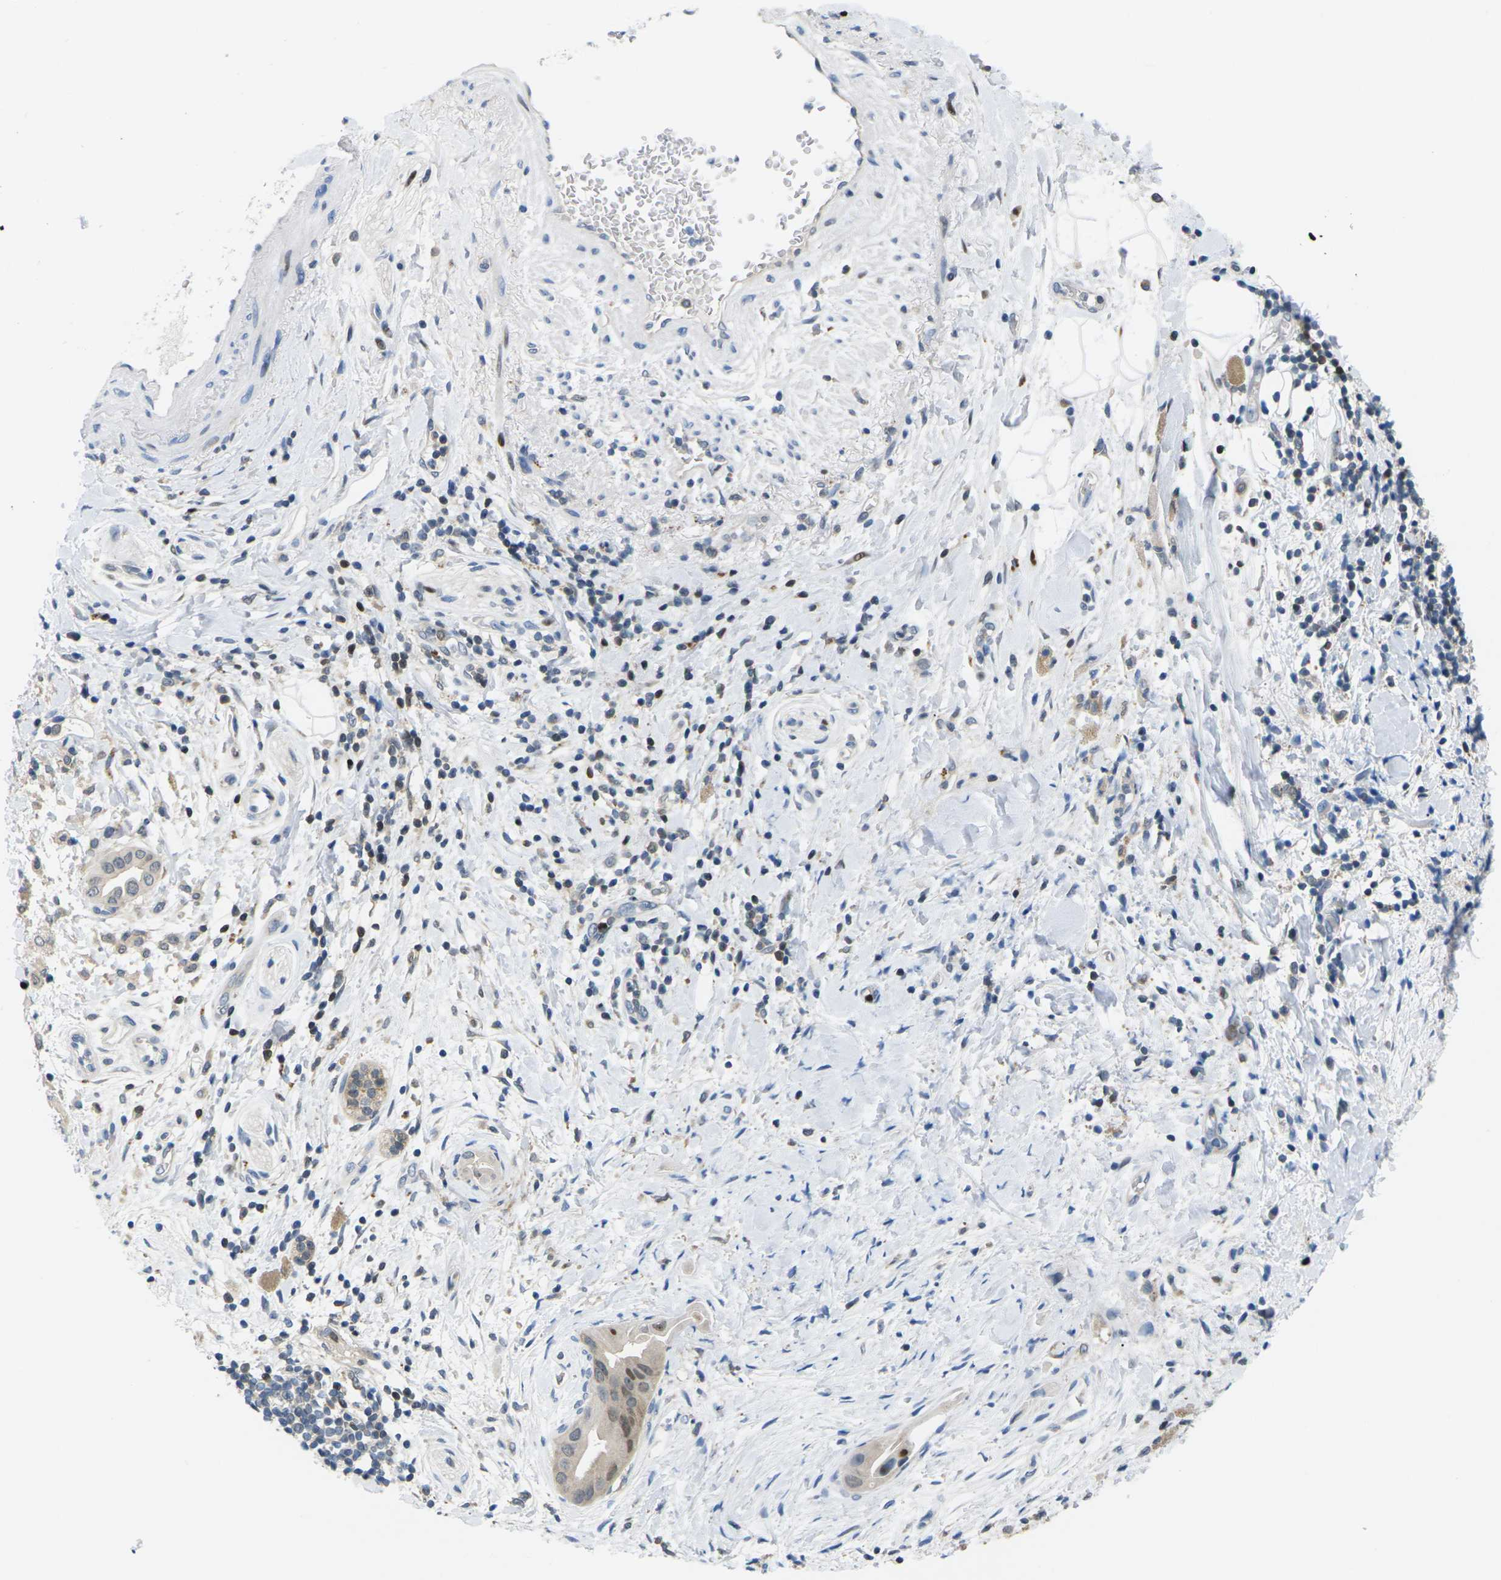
{"staining": {"intensity": "strong", "quantity": "25%-75%", "location": "cytoplasmic/membranous,nuclear"}, "tissue": "pancreatic cancer", "cell_type": "Tumor cells", "image_type": "cancer", "snomed": [{"axis": "morphology", "description": "Adenocarcinoma, NOS"}, {"axis": "topography", "description": "Pancreas"}], "caption": "A high amount of strong cytoplasmic/membranous and nuclear positivity is present in about 25%-75% of tumor cells in pancreatic cancer (adenocarcinoma) tissue. (DAB IHC with brightfield microscopy, high magnification).", "gene": "RPS6KA3", "patient": {"sex": "male", "age": 55}}